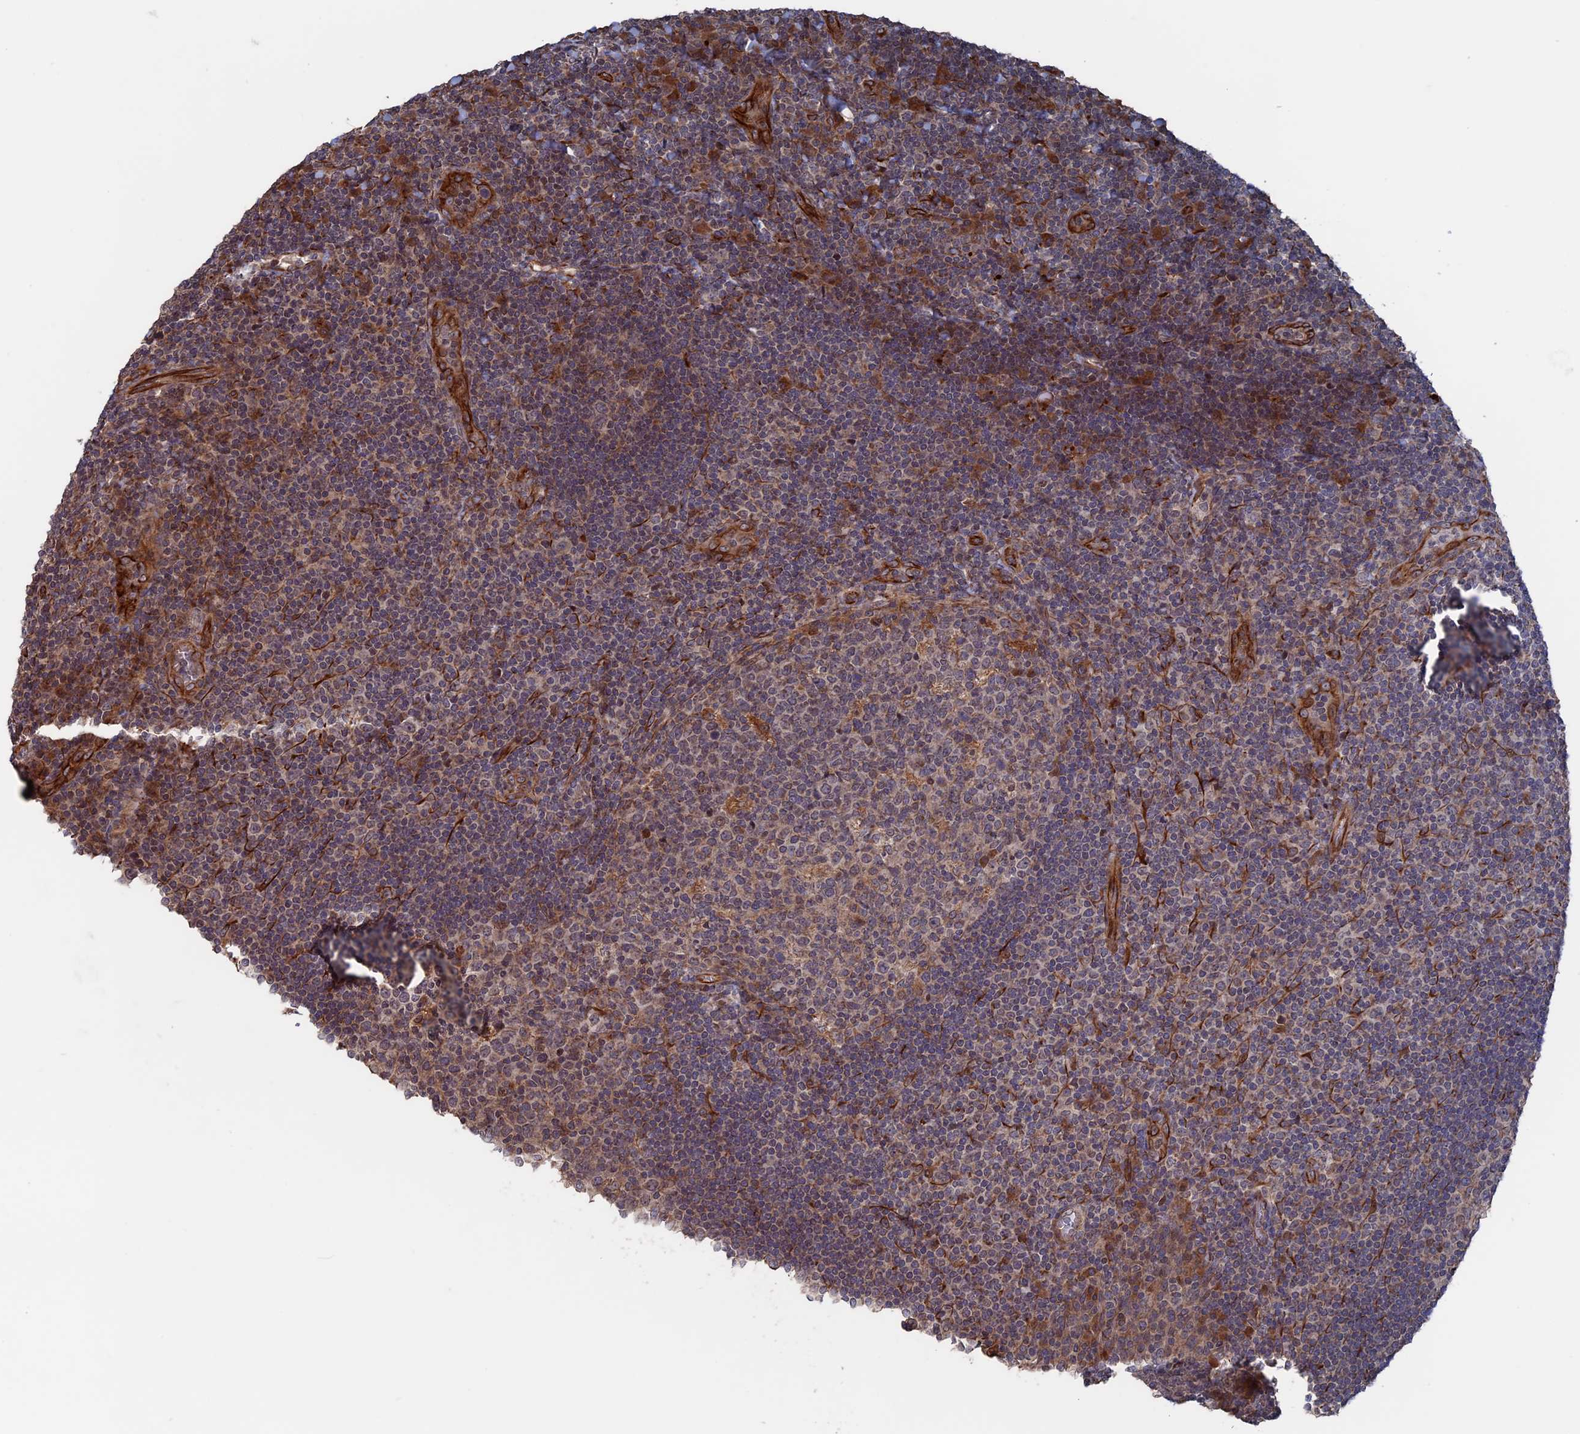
{"staining": {"intensity": "negative", "quantity": "none", "location": "none"}, "tissue": "tonsil", "cell_type": "Germinal center cells", "image_type": "normal", "snomed": [{"axis": "morphology", "description": "Normal tissue, NOS"}, {"axis": "topography", "description": "Tonsil"}], "caption": "IHC photomicrograph of unremarkable tonsil: human tonsil stained with DAB (3,3'-diaminobenzidine) demonstrates no significant protein positivity in germinal center cells.", "gene": "PLA2G15", "patient": {"sex": "male", "age": 17}}